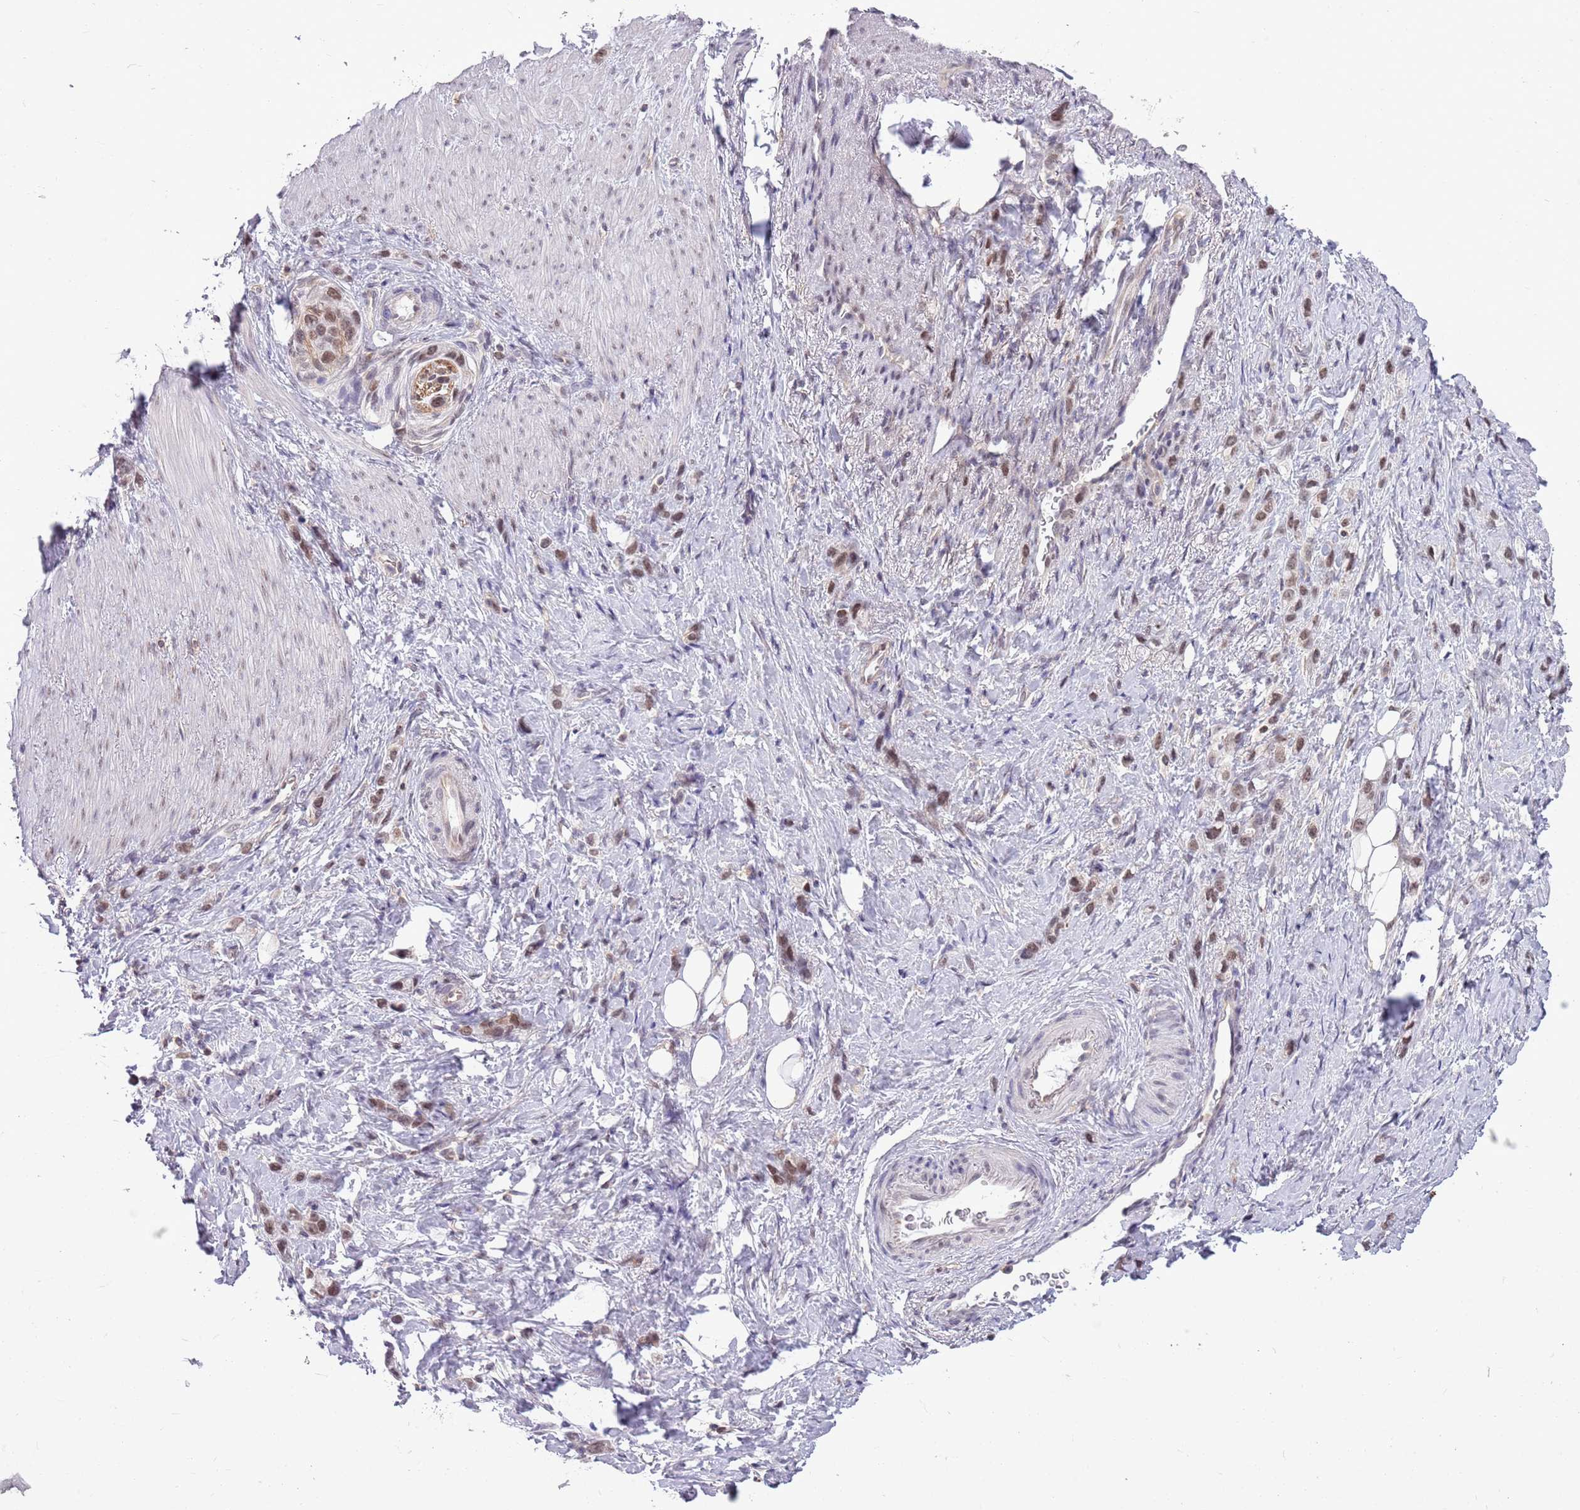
{"staining": {"intensity": "moderate", "quantity": ">75%", "location": "nuclear"}, "tissue": "stomach cancer", "cell_type": "Tumor cells", "image_type": "cancer", "snomed": [{"axis": "morphology", "description": "Adenocarcinoma, NOS"}, {"axis": "topography", "description": "Stomach"}], "caption": "High-power microscopy captured an IHC photomicrograph of adenocarcinoma (stomach), revealing moderate nuclear positivity in about >75% of tumor cells.", "gene": "DHX32", "patient": {"sex": "female", "age": 65}}